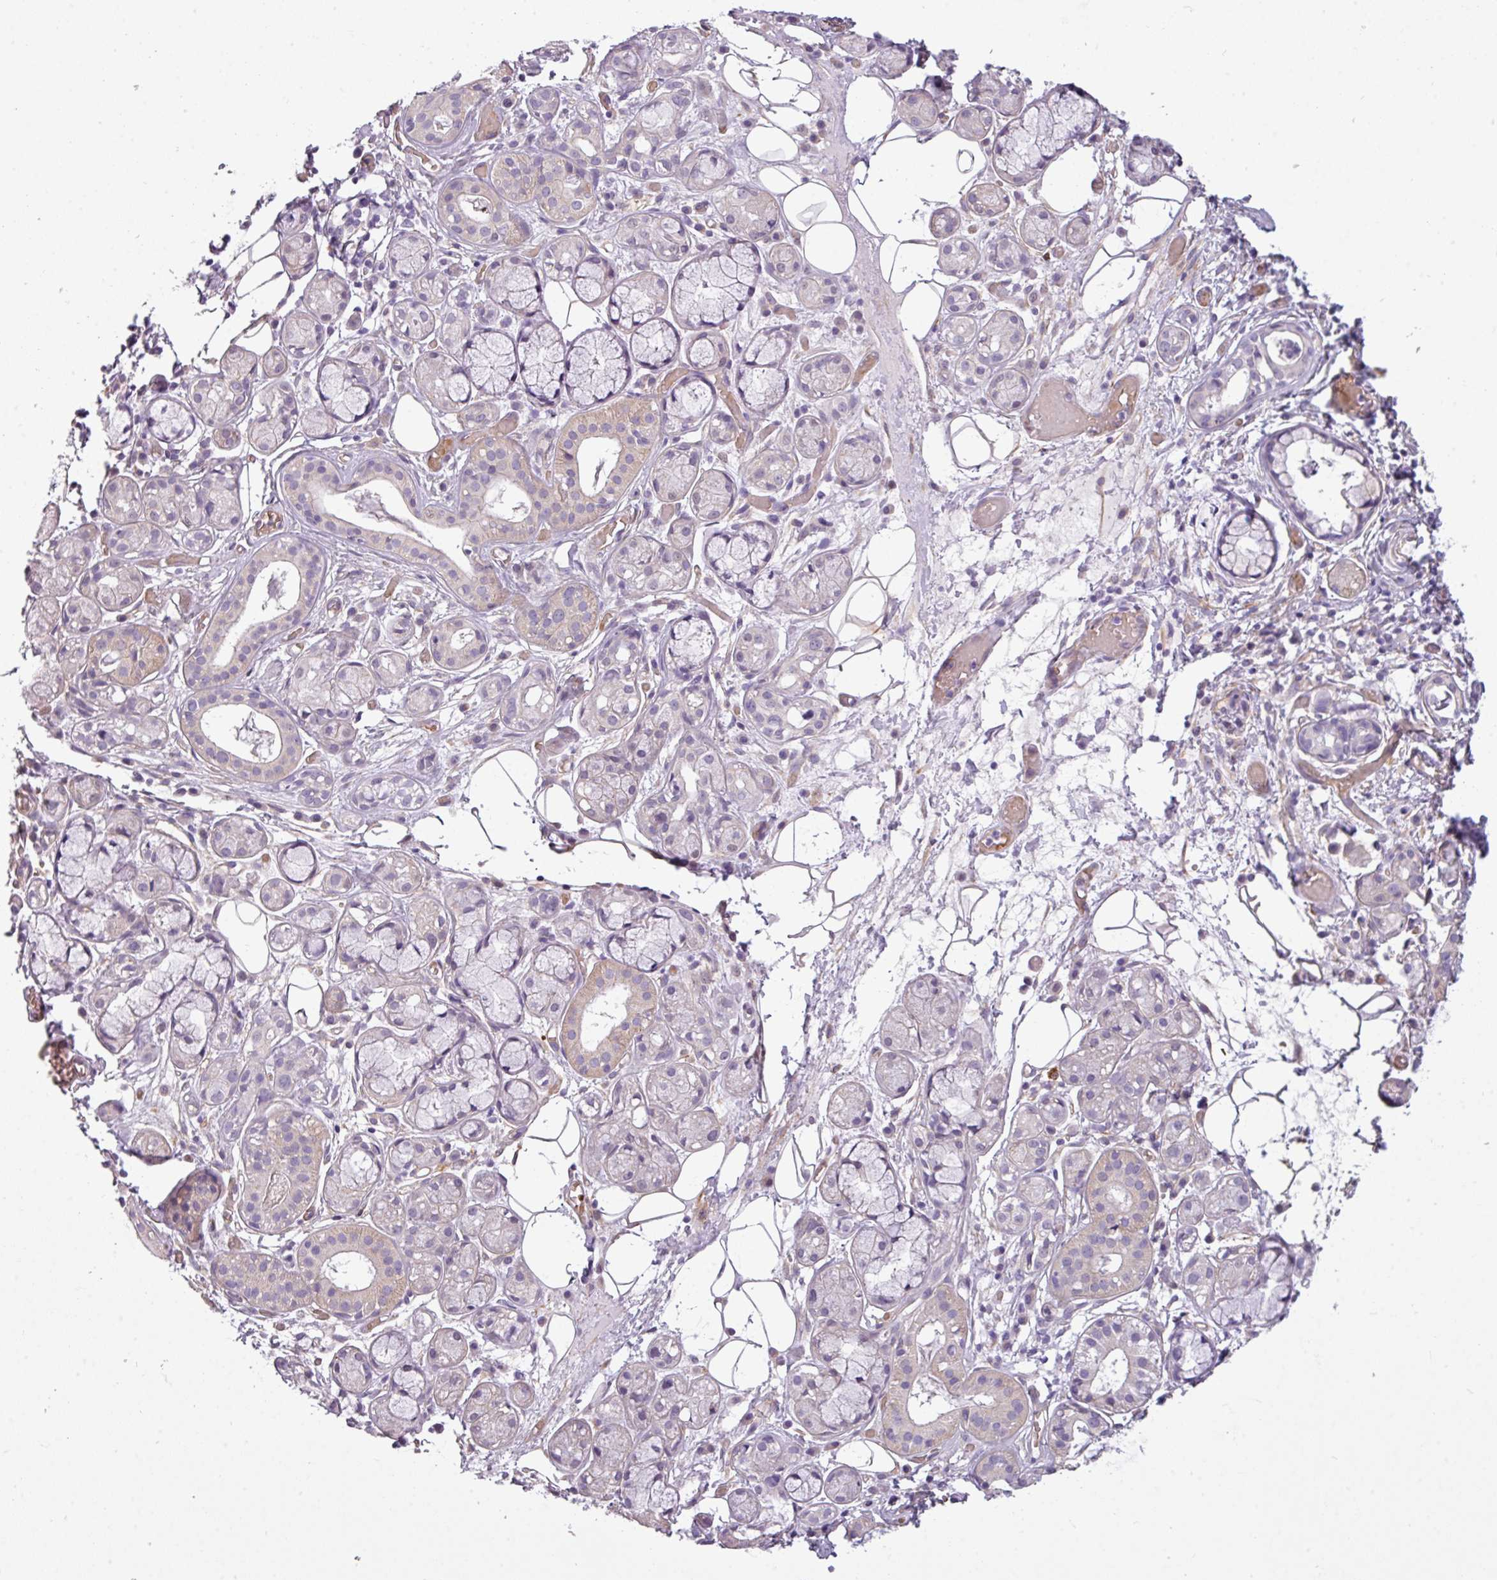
{"staining": {"intensity": "weak", "quantity": "<25%", "location": "cytoplasmic/membranous"}, "tissue": "salivary gland", "cell_type": "Glandular cells", "image_type": "normal", "snomed": [{"axis": "morphology", "description": "Normal tissue, NOS"}, {"axis": "topography", "description": "Salivary gland"}], "caption": "This micrograph is of normal salivary gland stained with immunohistochemistry (IHC) to label a protein in brown with the nuclei are counter-stained blue. There is no staining in glandular cells.", "gene": "BUD23", "patient": {"sex": "male", "age": 82}}